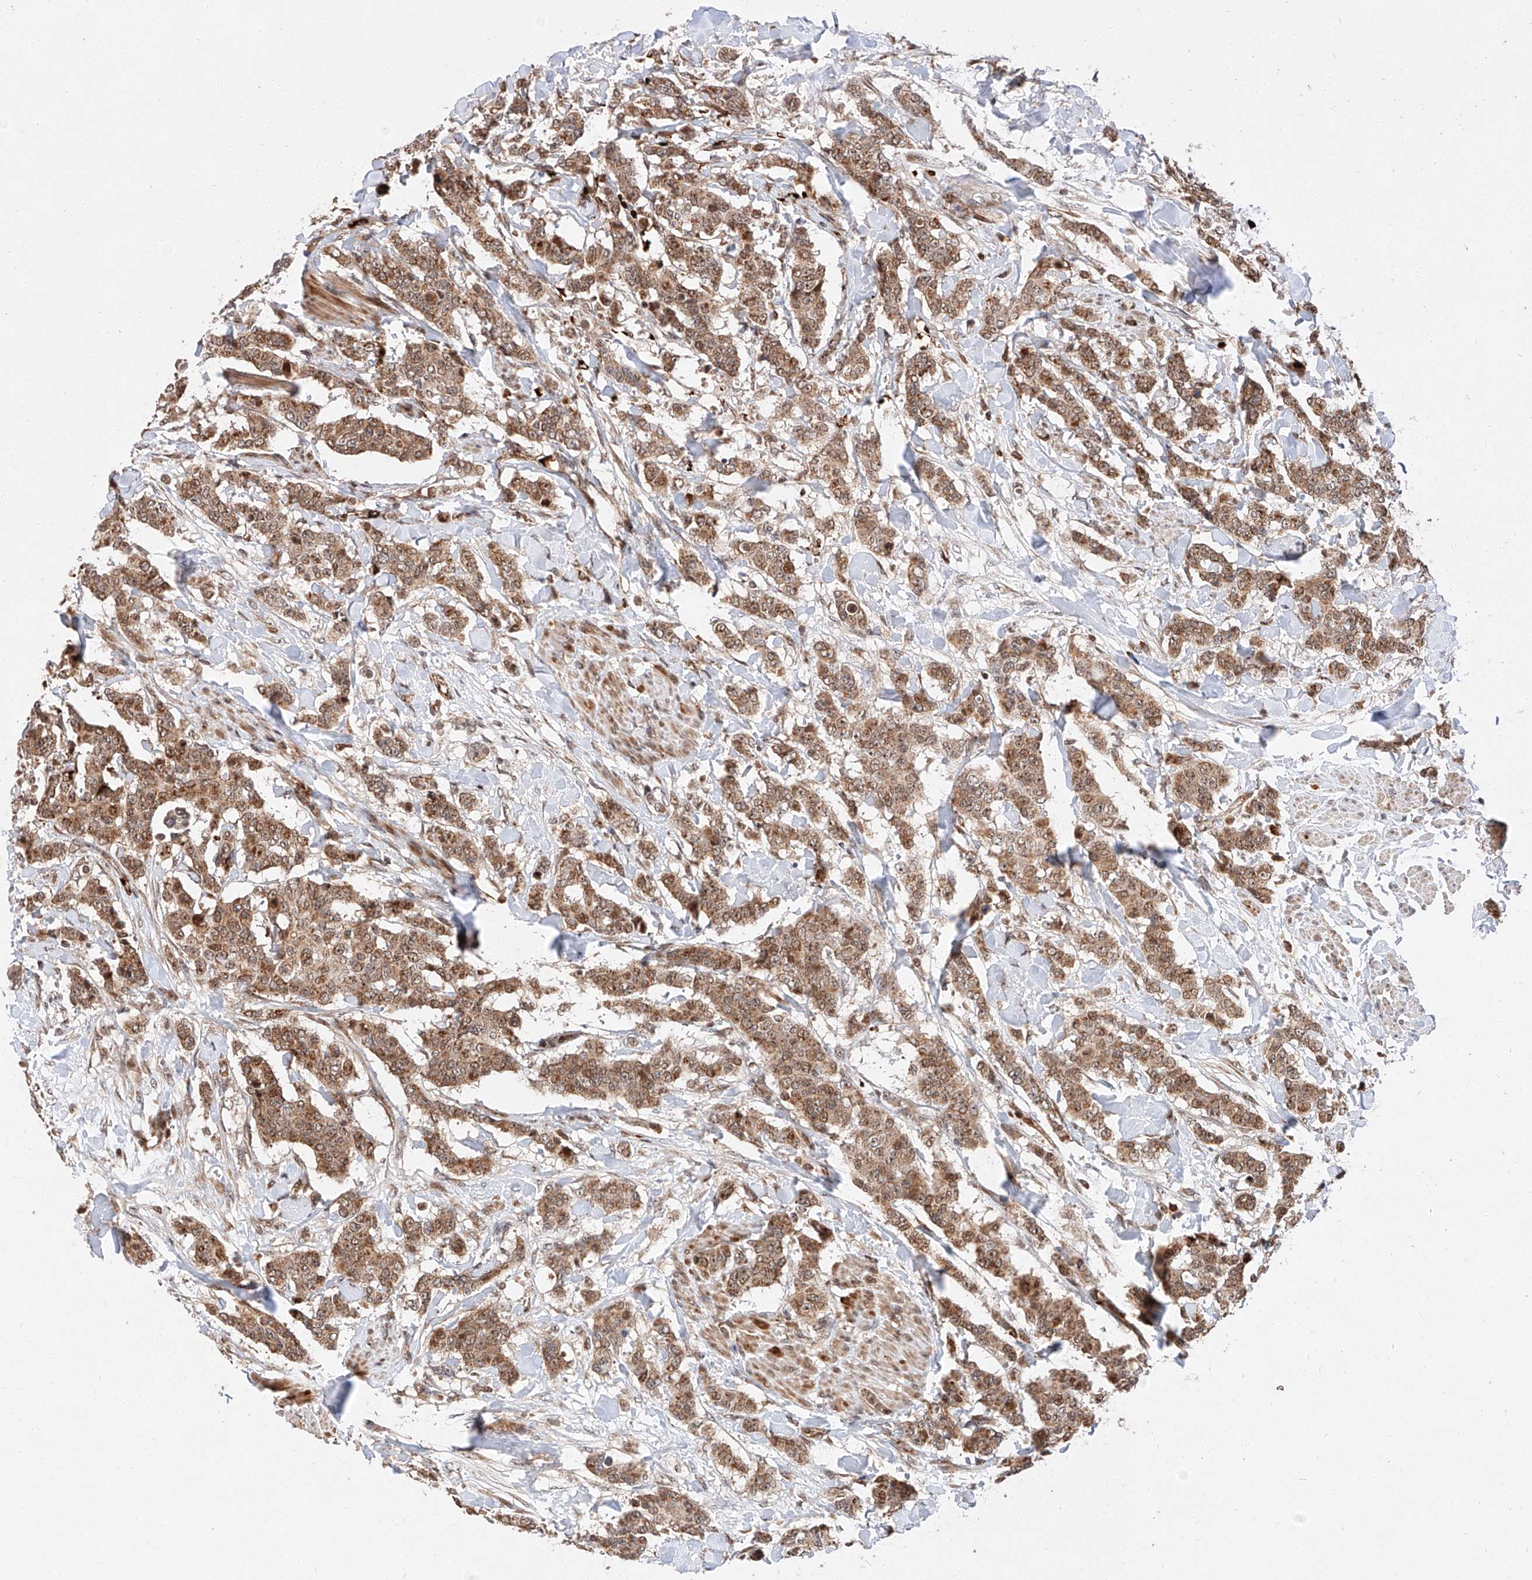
{"staining": {"intensity": "moderate", "quantity": ">75%", "location": "cytoplasmic/membranous,nuclear"}, "tissue": "breast cancer", "cell_type": "Tumor cells", "image_type": "cancer", "snomed": [{"axis": "morphology", "description": "Duct carcinoma"}, {"axis": "topography", "description": "Breast"}], "caption": "Protein staining of breast cancer (infiltrating ductal carcinoma) tissue shows moderate cytoplasmic/membranous and nuclear expression in about >75% of tumor cells.", "gene": "THTPA", "patient": {"sex": "female", "age": 40}}